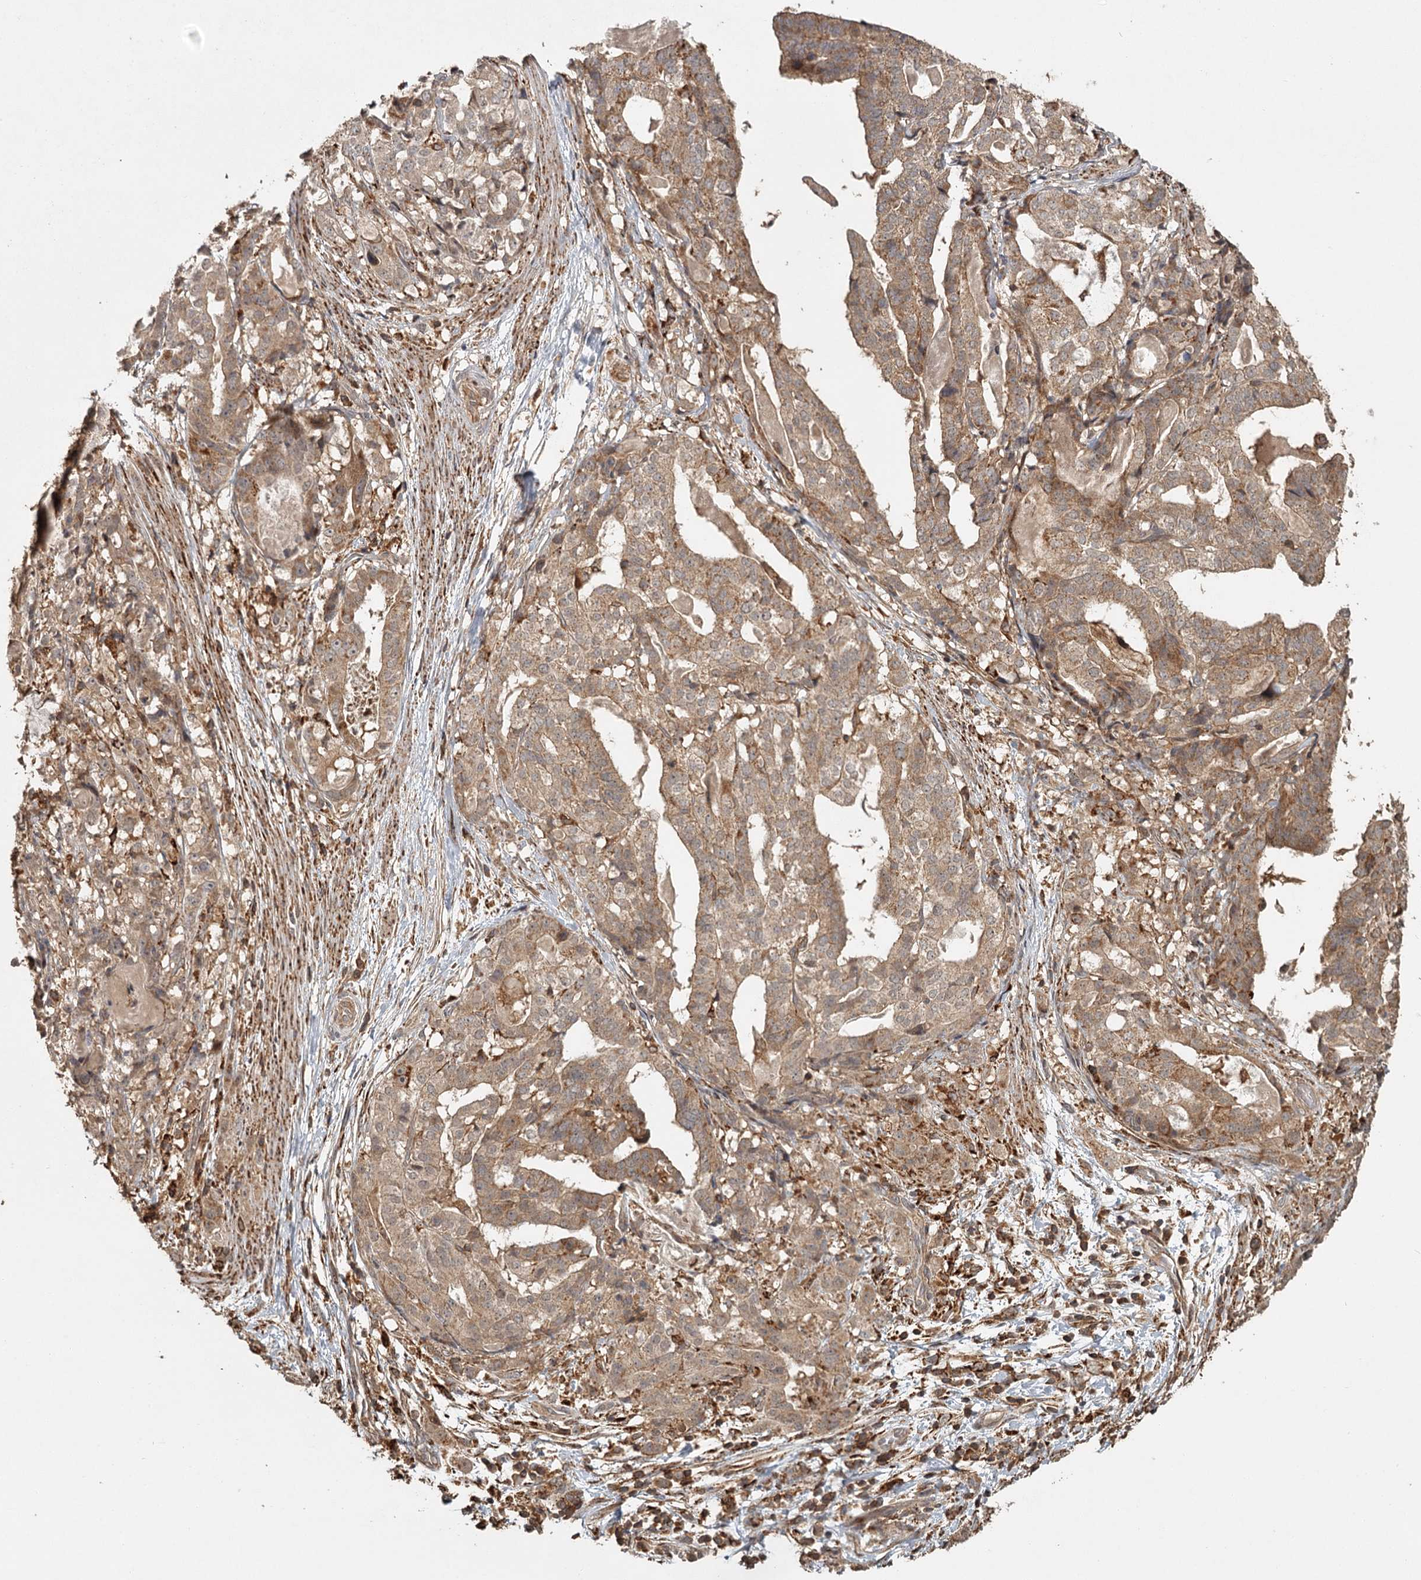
{"staining": {"intensity": "moderate", "quantity": ">75%", "location": "cytoplasmic/membranous"}, "tissue": "stomach cancer", "cell_type": "Tumor cells", "image_type": "cancer", "snomed": [{"axis": "morphology", "description": "Adenocarcinoma, NOS"}, {"axis": "topography", "description": "Stomach"}], "caption": "IHC photomicrograph of neoplastic tissue: human stomach adenocarcinoma stained using immunohistochemistry exhibits medium levels of moderate protein expression localized specifically in the cytoplasmic/membranous of tumor cells, appearing as a cytoplasmic/membranous brown color.", "gene": "FAXC", "patient": {"sex": "male", "age": 48}}